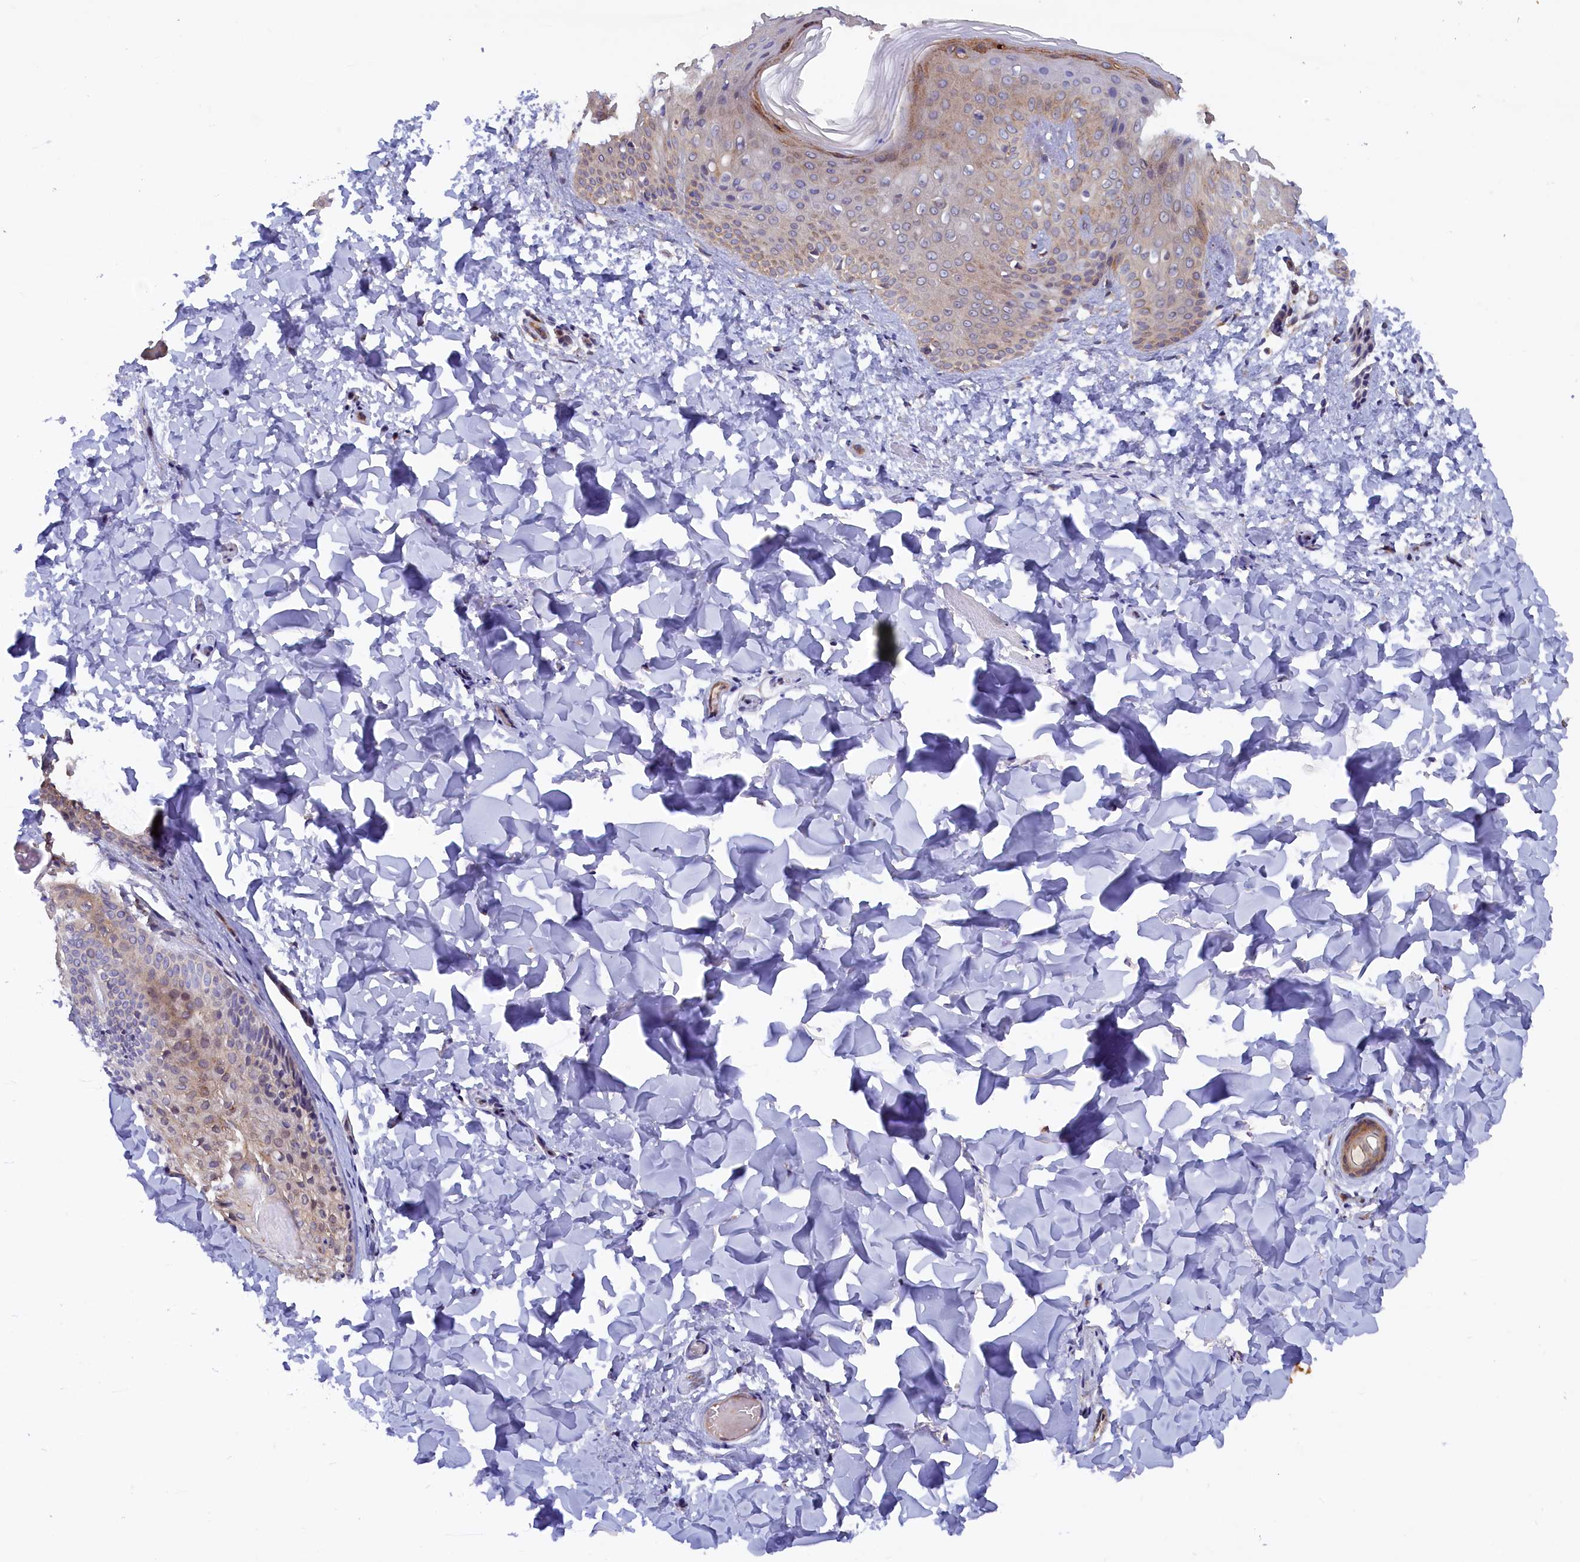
{"staining": {"intensity": "weak", "quantity": "25%-75%", "location": "cytoplasmic/membranous"}, "tissue": "skin", "cell_type": "Fibroblasts", "image_type": "normal", "snomed": [{"axis": "morphology", "description": "Normal tissue, NOS"}, {"axis": "topography", "description": "Skin"}], "caption": "A photomicrograph showing weak cytoplasmic/membranous expression in approximately 25%-75% of fibroblasts in unremarkable skin, as visualized by brown immunohistochemical staining.", "gene": "JPT2", "patient": {"sex": "male", "age": 36}}